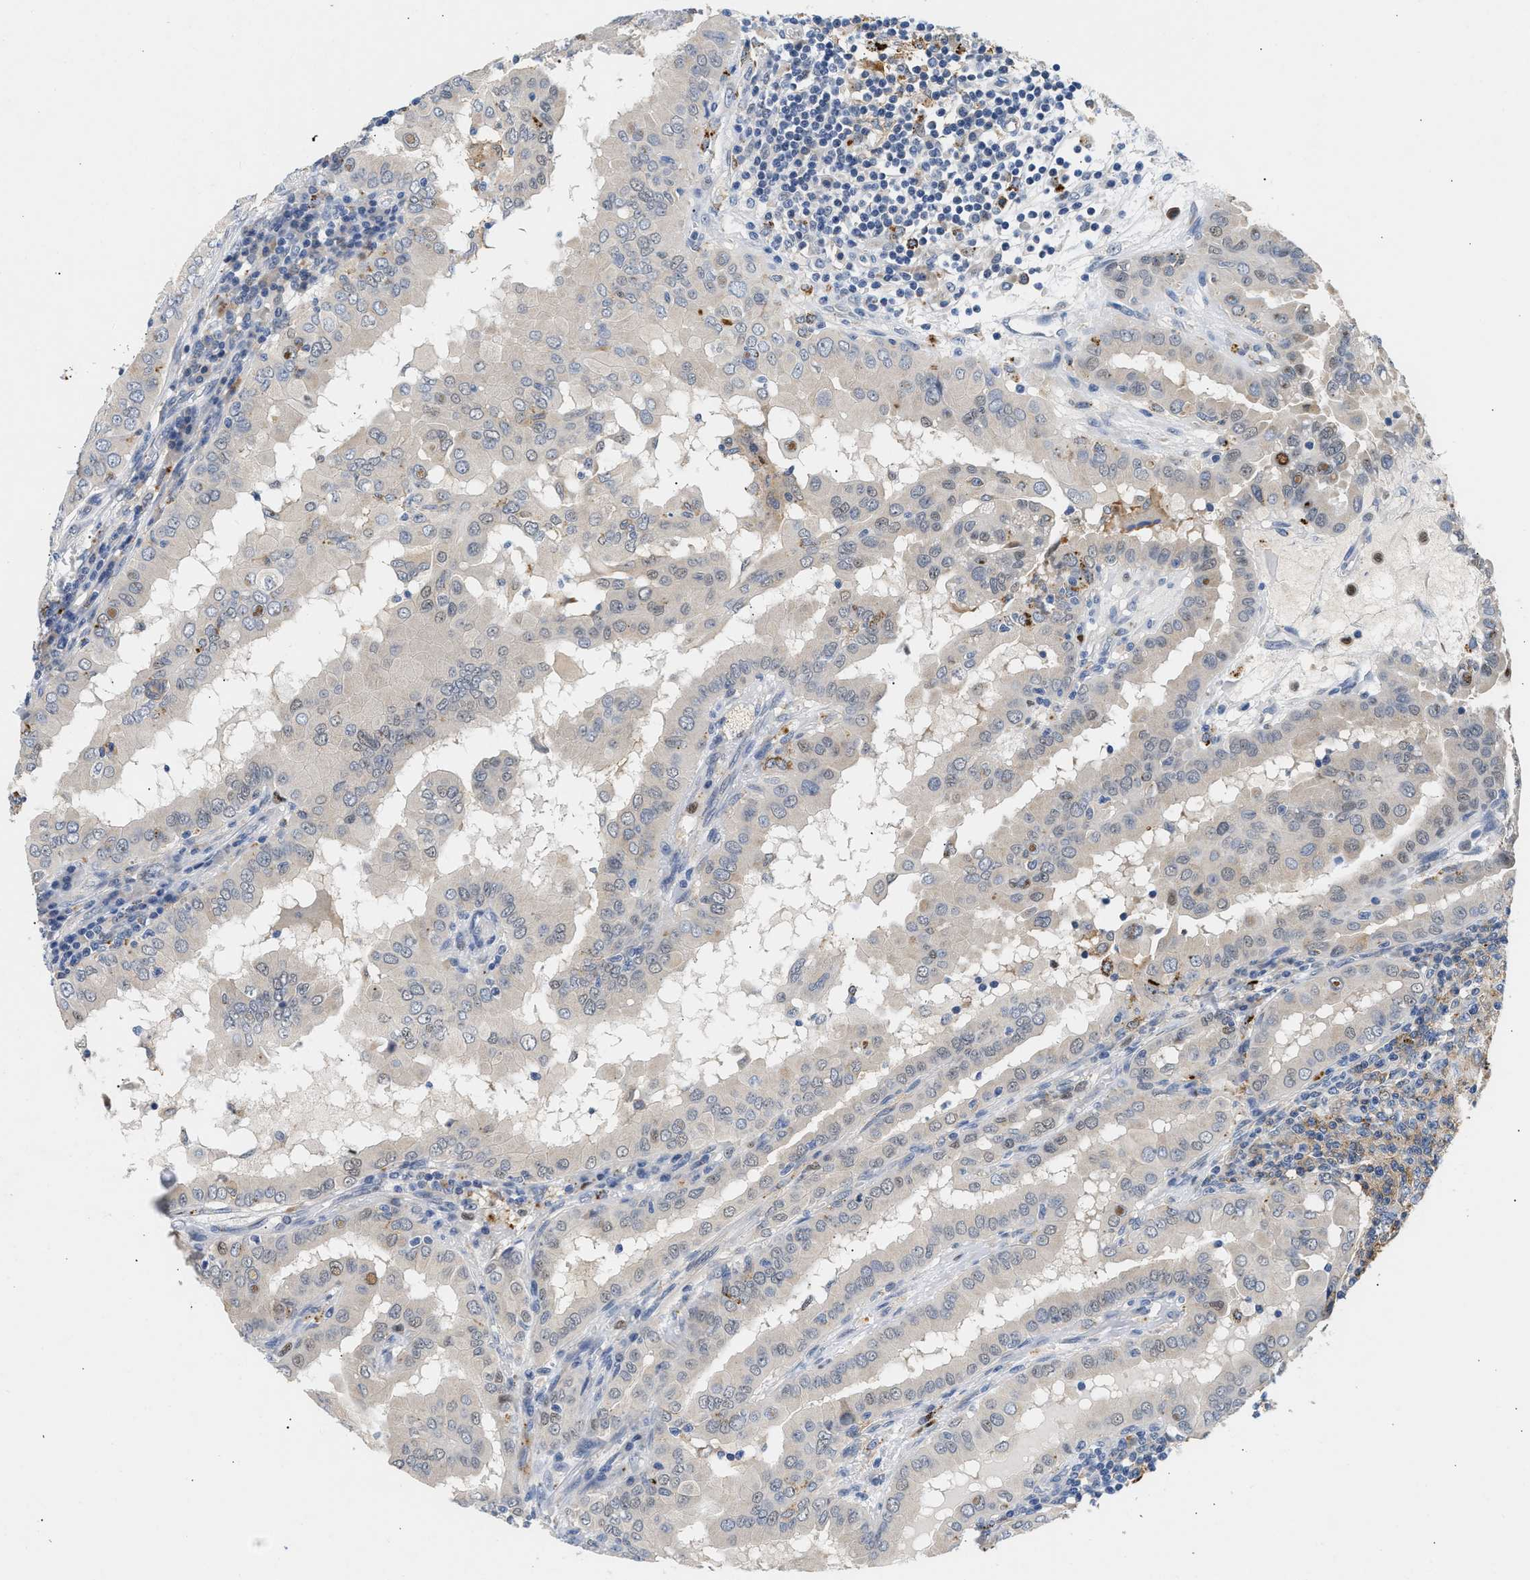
{"staining": {"intensity": "negative", "quantity": "none", "location": "none"}, "tissue": "thyroid cancer", "cell_type": "Tumor cells", "image_type": "cancer", "snomed": [{"axis": "morphology", "description": "Papillary adenocarcinoma, NOS"}, {"axis": "topography", "description": "Thyroid gland"}], "caption": "Immunohistochemistry (IHC) image of neoplastic tissue: human thyroid cancer stained with DAB (3,3'-diaminobenzidine) displays no significant protein staining in tumor cells. (DAB (3,3'-diaminobenzidine) immunohistochemistry with hematoxylin counter stain).", "gene": "PPM1L", "patient": {"sex": "male", "age": 33}}